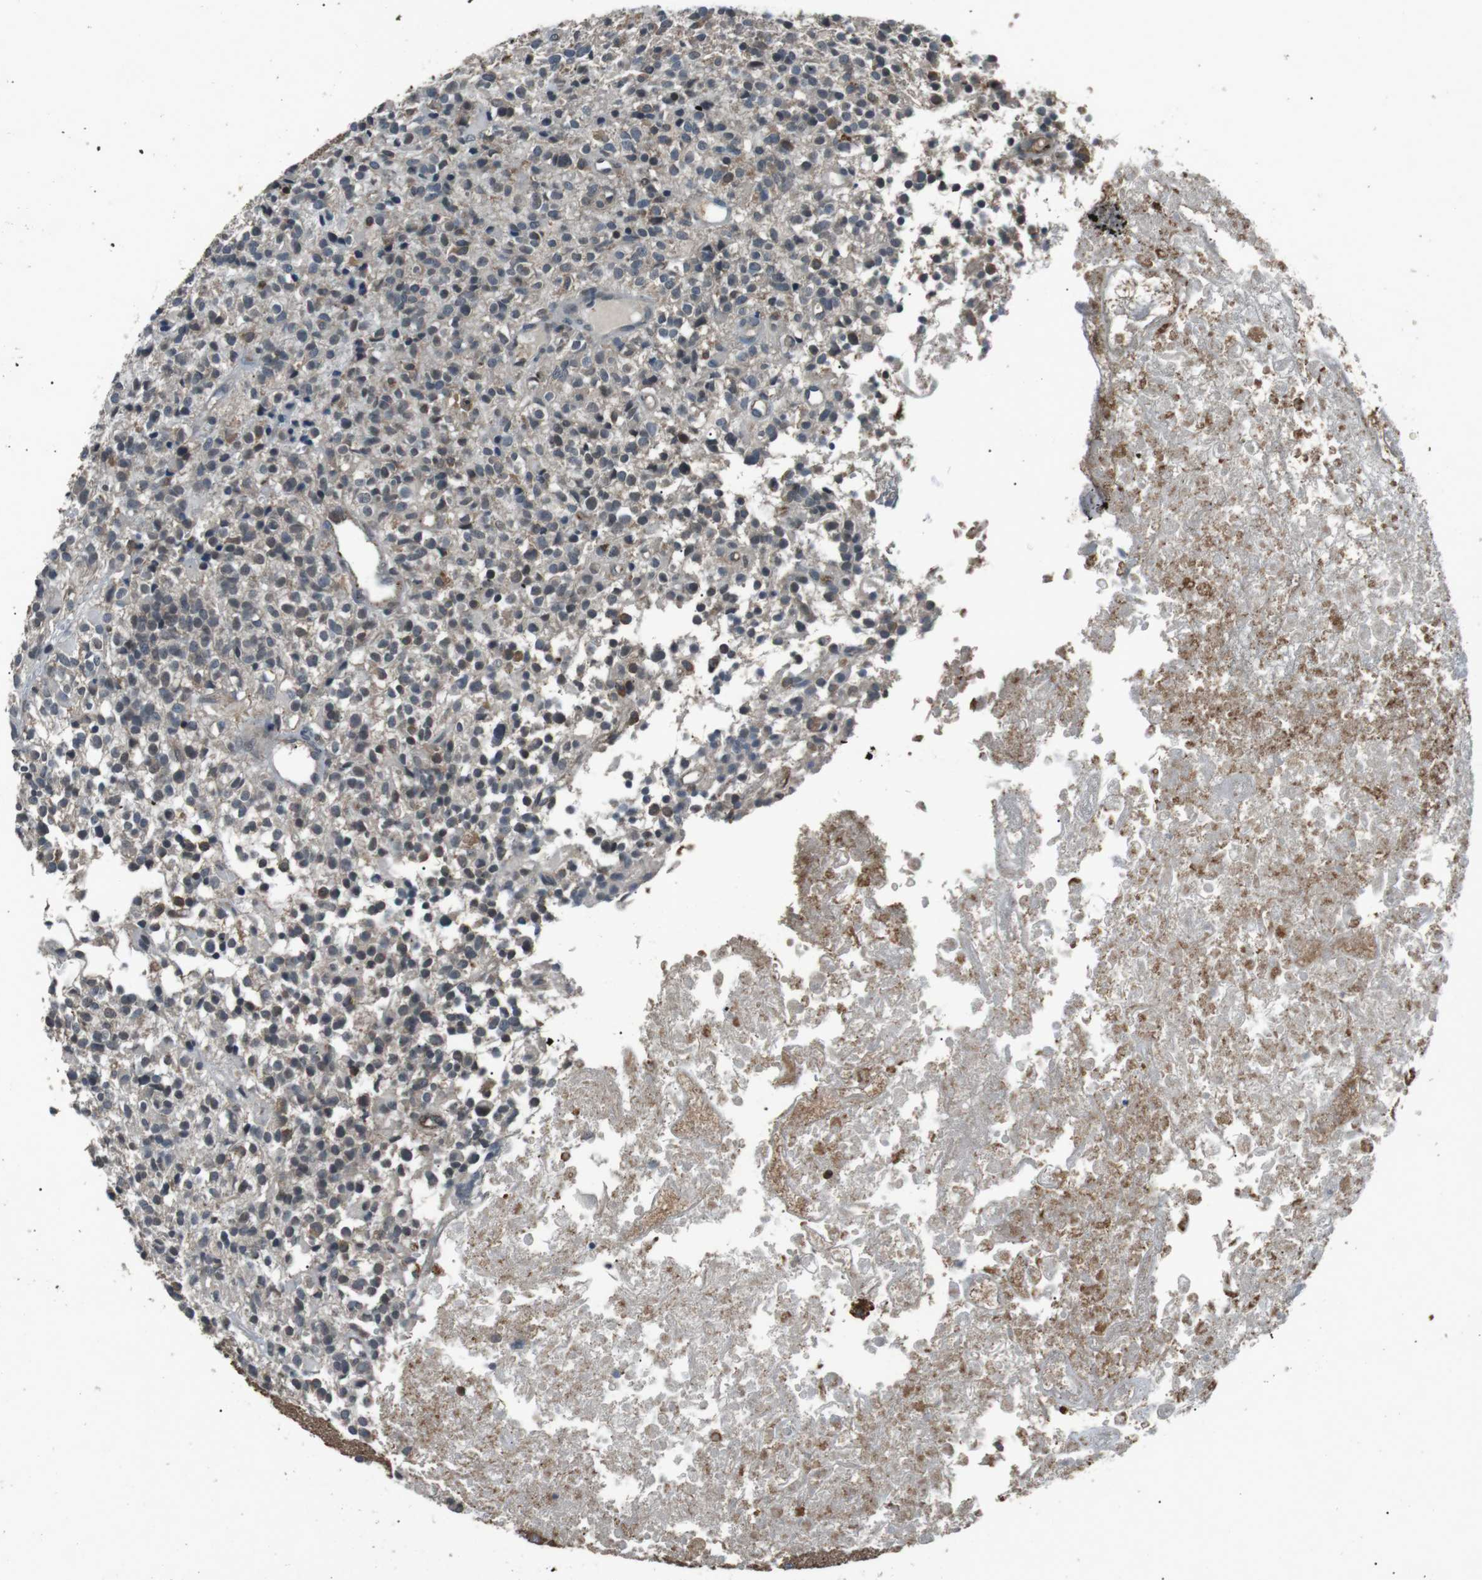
{"staining": {"intensity": "strong", "quantity": "<25%", "location": "cytoplasmic/membranous"}, "tissue": "glioma", "cell_type": "Tumor cells", "image_type": "cancer", "snomed": [{"axis": "morphology", "description": "Glioma, malignant, High grade"}, {"axis": "topography", "description": "Brain"}], "caption": "There is medium levels of strong cytoplasmic/membranous staining in tumor cells of high-grade glioma (malignant), as demonstrated by immunohistochemical staining (brown color).", "gene": "NEK7", "patient": {"sex": "female", "age": 59}}